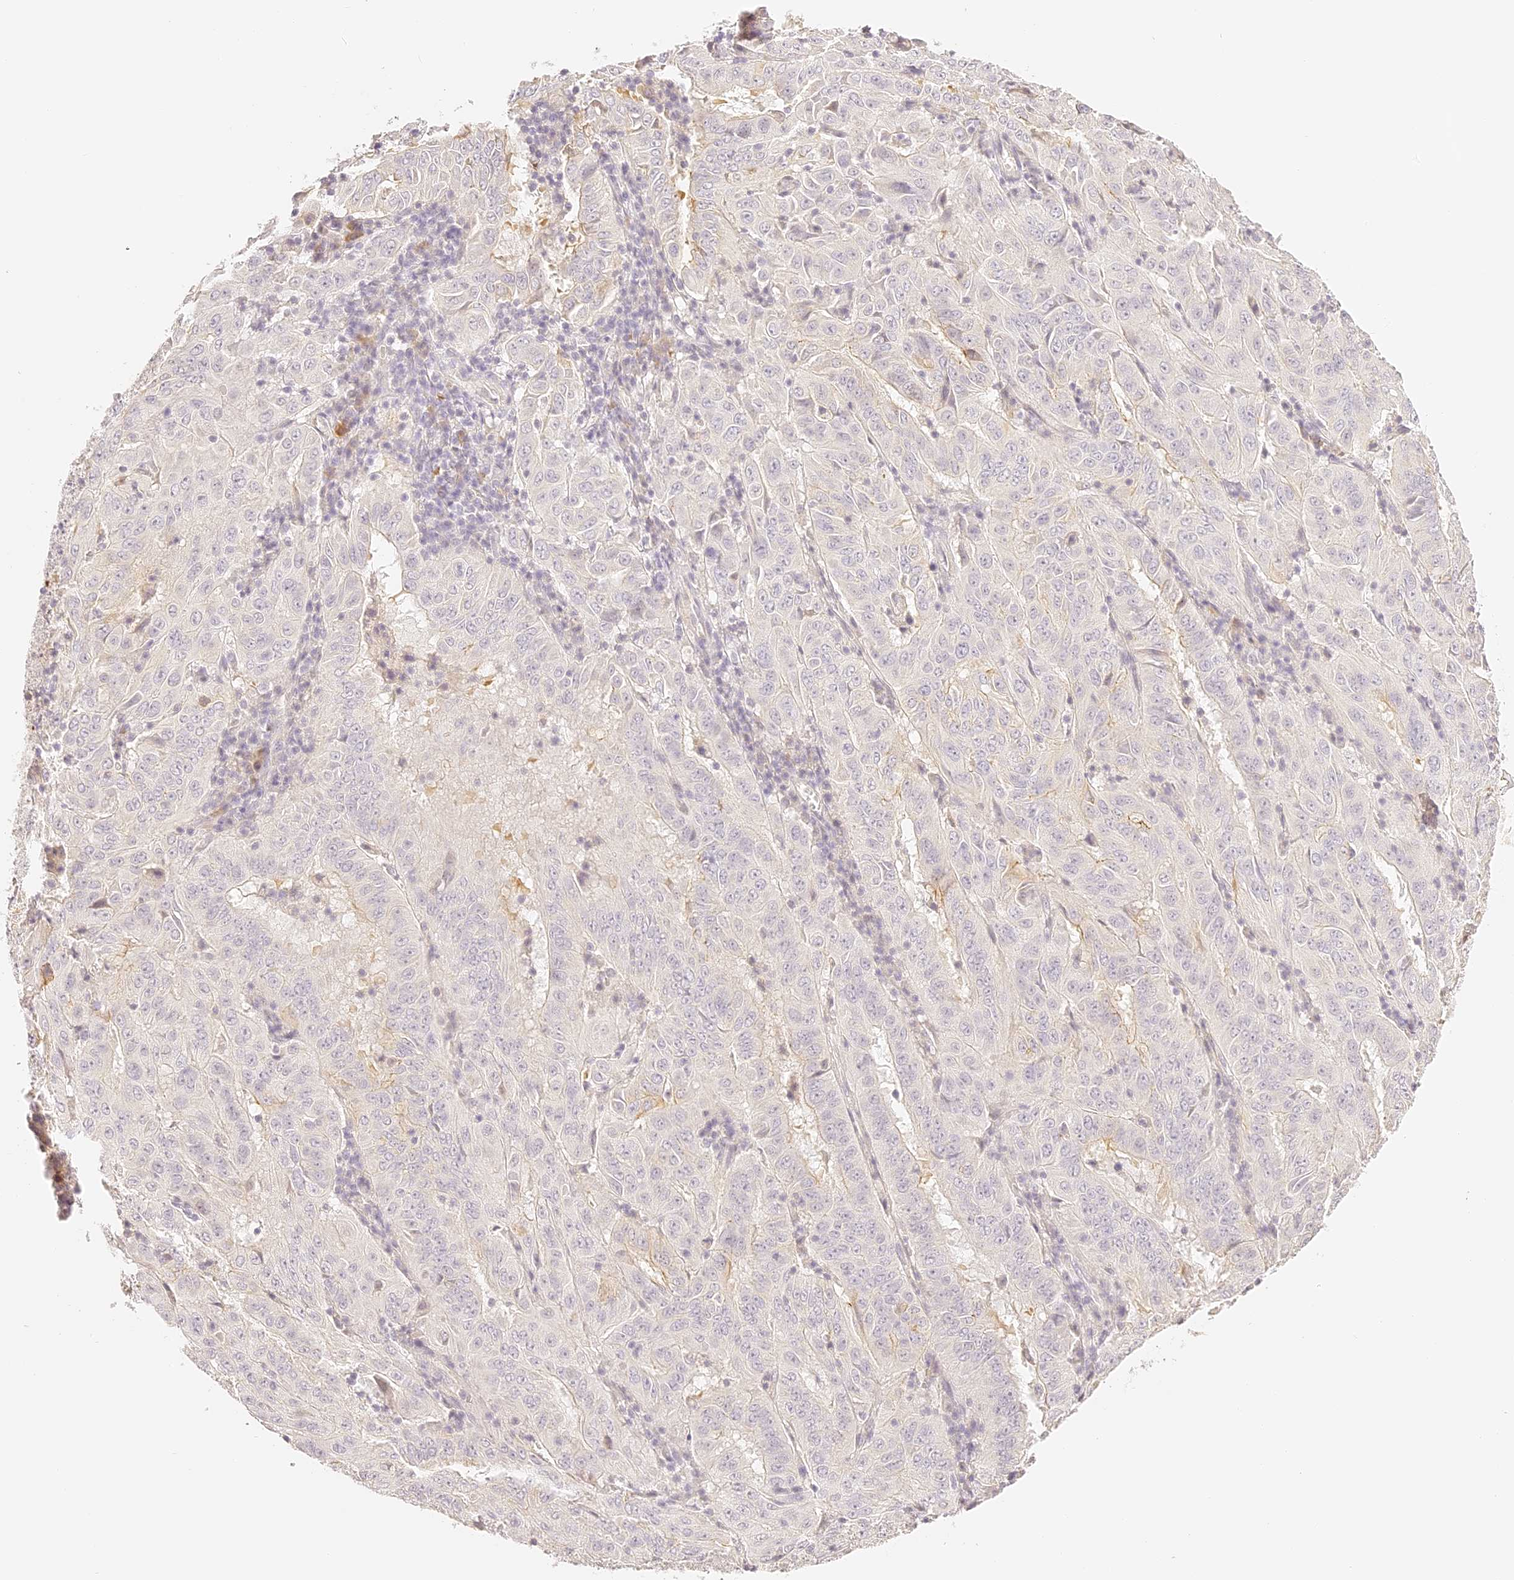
{"staining": {"intensity": "negative", "quantity": "none", "location": "none"}, "tissue": "pancreatic cancer", "cell_type": "Tumor cells", "image_type": "cancer", "snomed": [{"axis": "morphology", "description": "Adenocarcinoma, NOS"}, {"axis": "topography", "description": "Pancreas"}], "caption": "The IHC histopathology image has no significant expression in tumor cells of pancreatic adenocarcinoma tissue.", "gene": "TRIM45", "patient": {"sex": "male", "age": 63}}